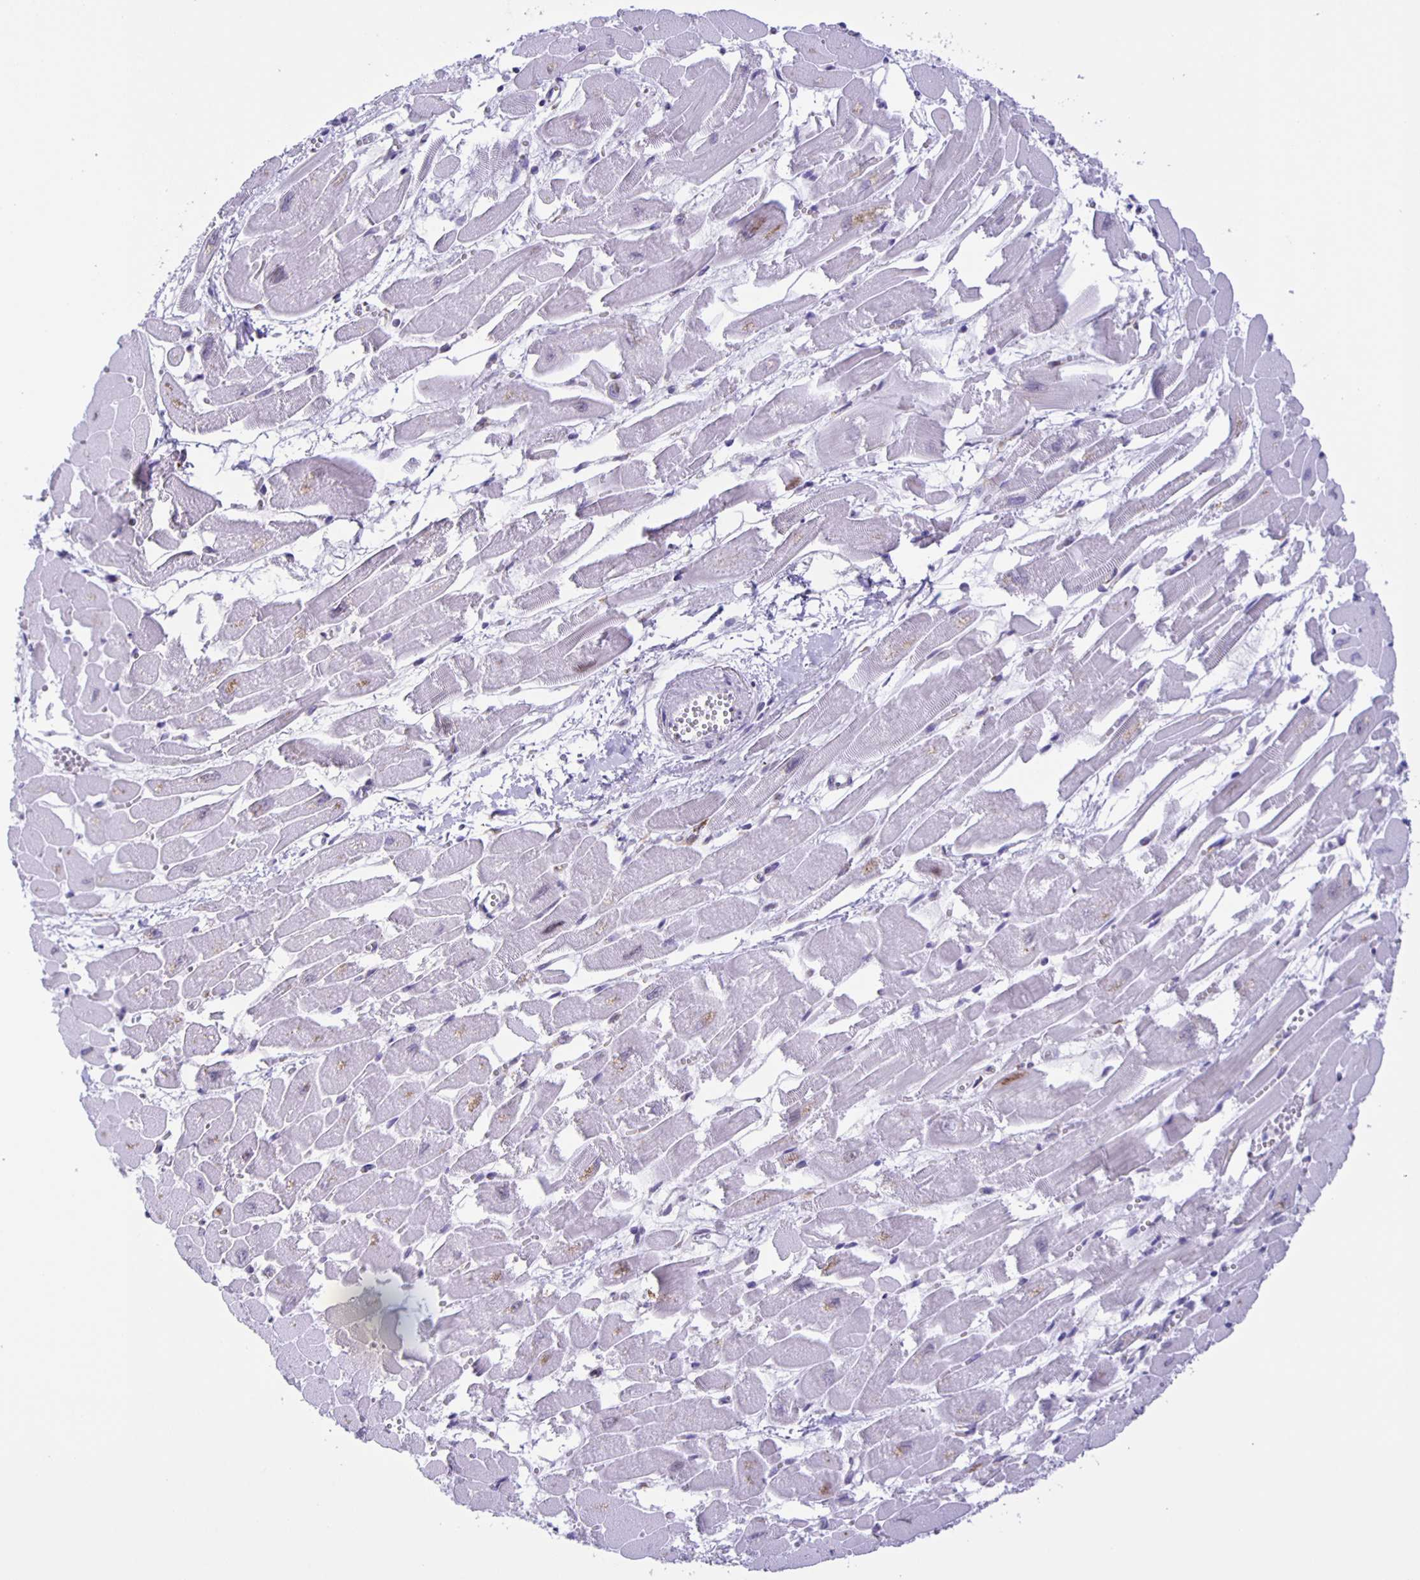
{"staining": {"intensity": "strong", "quantity": "25%-75%", "location": "nuclear"}, "tissue": "heart muscle", "cell_type": "Cardiomyocytes", "image_type": "normal", "snomed": [{"axis": "morphology", "description": "Normal tissue, NOS"}, {"axis": "topography", "description": "Heart"}], "caption": "The micrograph displays staining of benign heart muscle, revealing strong nuclear protein positivity (brown color) within cardiomyocytes.", "gene": "ZRANB2", "patient": {"sex": "female", "age": 52}}